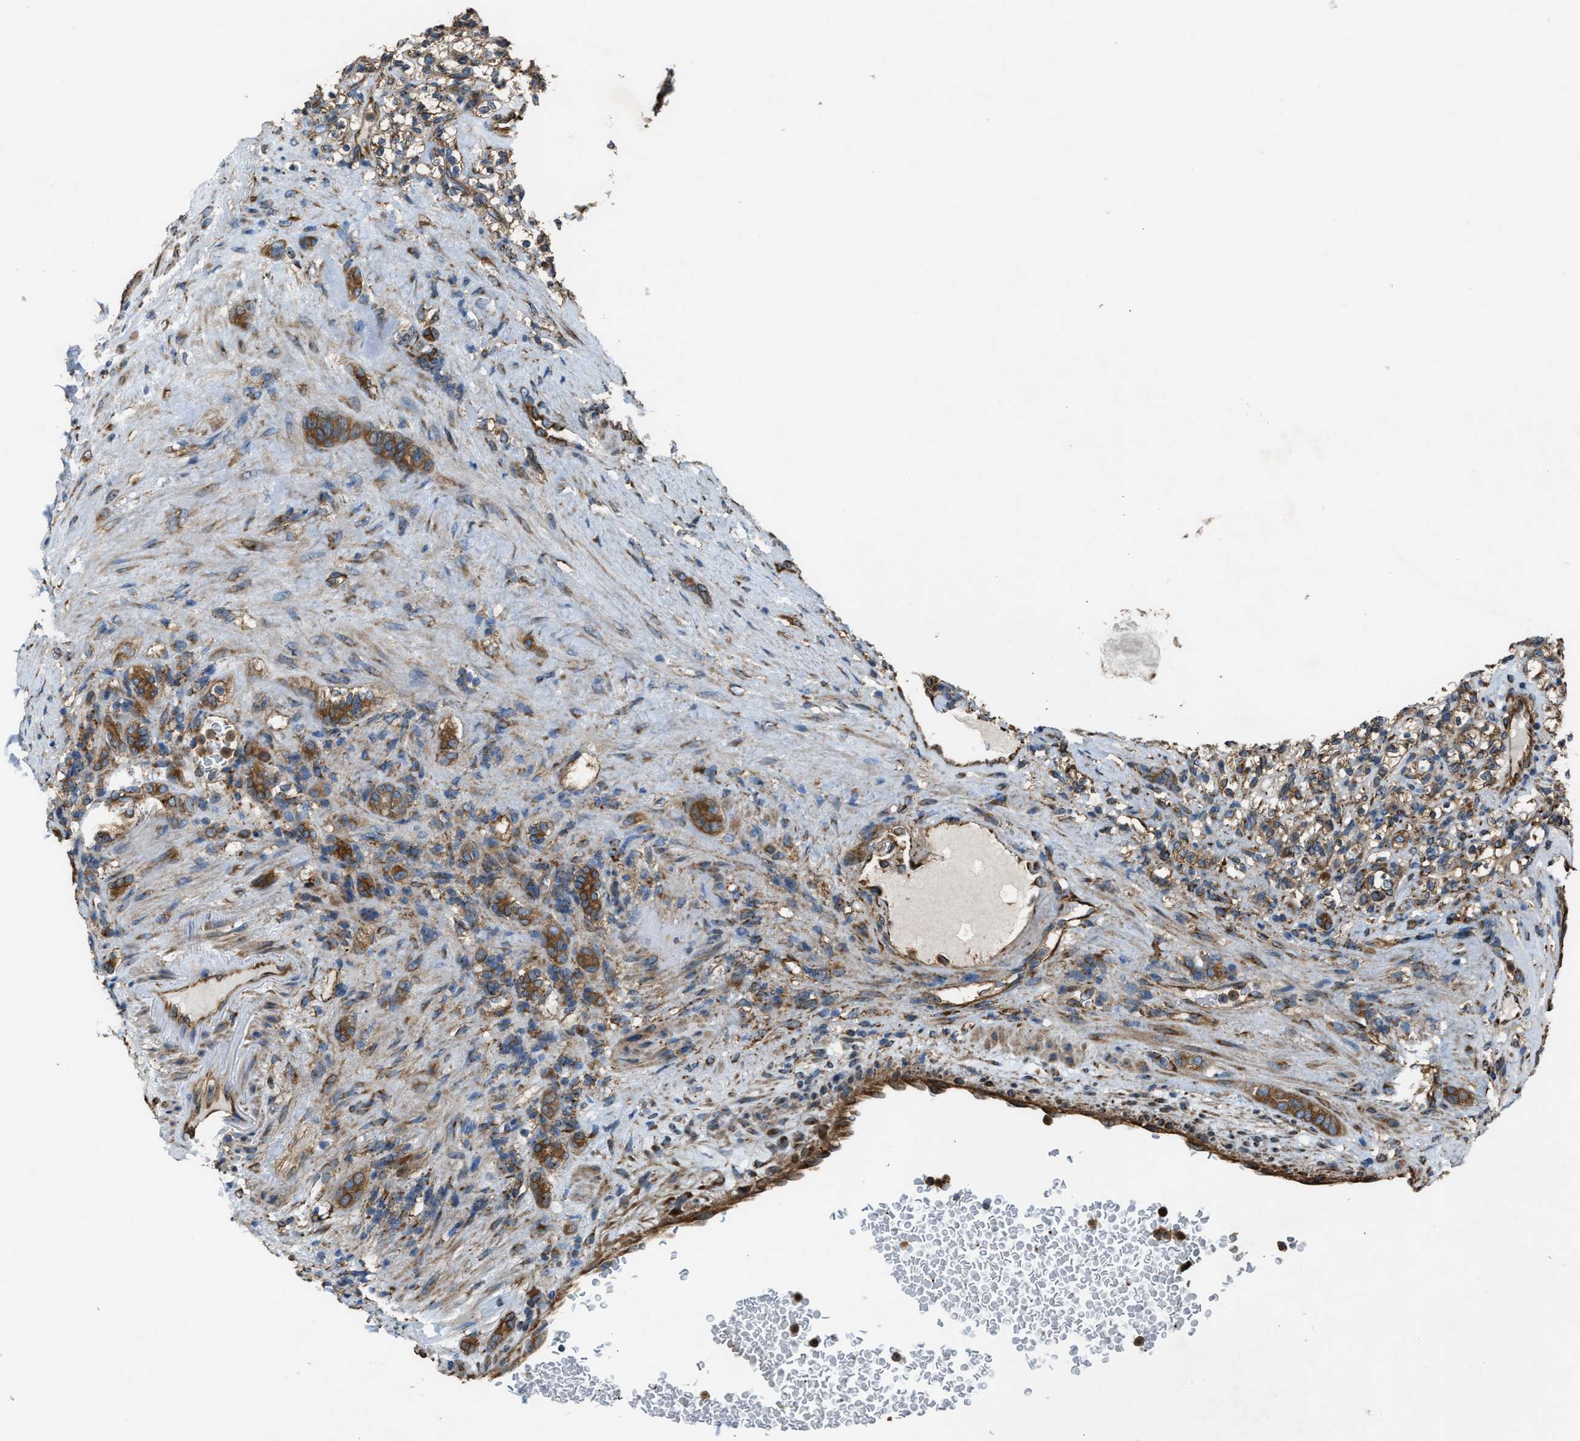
{"staining": {"intensity": "moderate", "quantity": ">75%", "location": "cytoplasmic/membranous"}, "tissue": "renal cancer", "cell_type": "Tumor cells", "image_type": "cancer", "snomed": [{"axis": "morphology", "description": "Normal tissue, NOS"}, {"axis": "morphology", "description": "Adenocarcinoma, NOS"}, {"axis": "topography", "description": "Kidney"}], "caption": "Renal cancer (adenocarcinoma) was stained to show a protein in brown. There is medium levels of moderate cytoplasmic/membranous positivity in about >75% of tumor cells.", "gene": "TRPC1", "patient": {"sex": "female", "age": 72}}